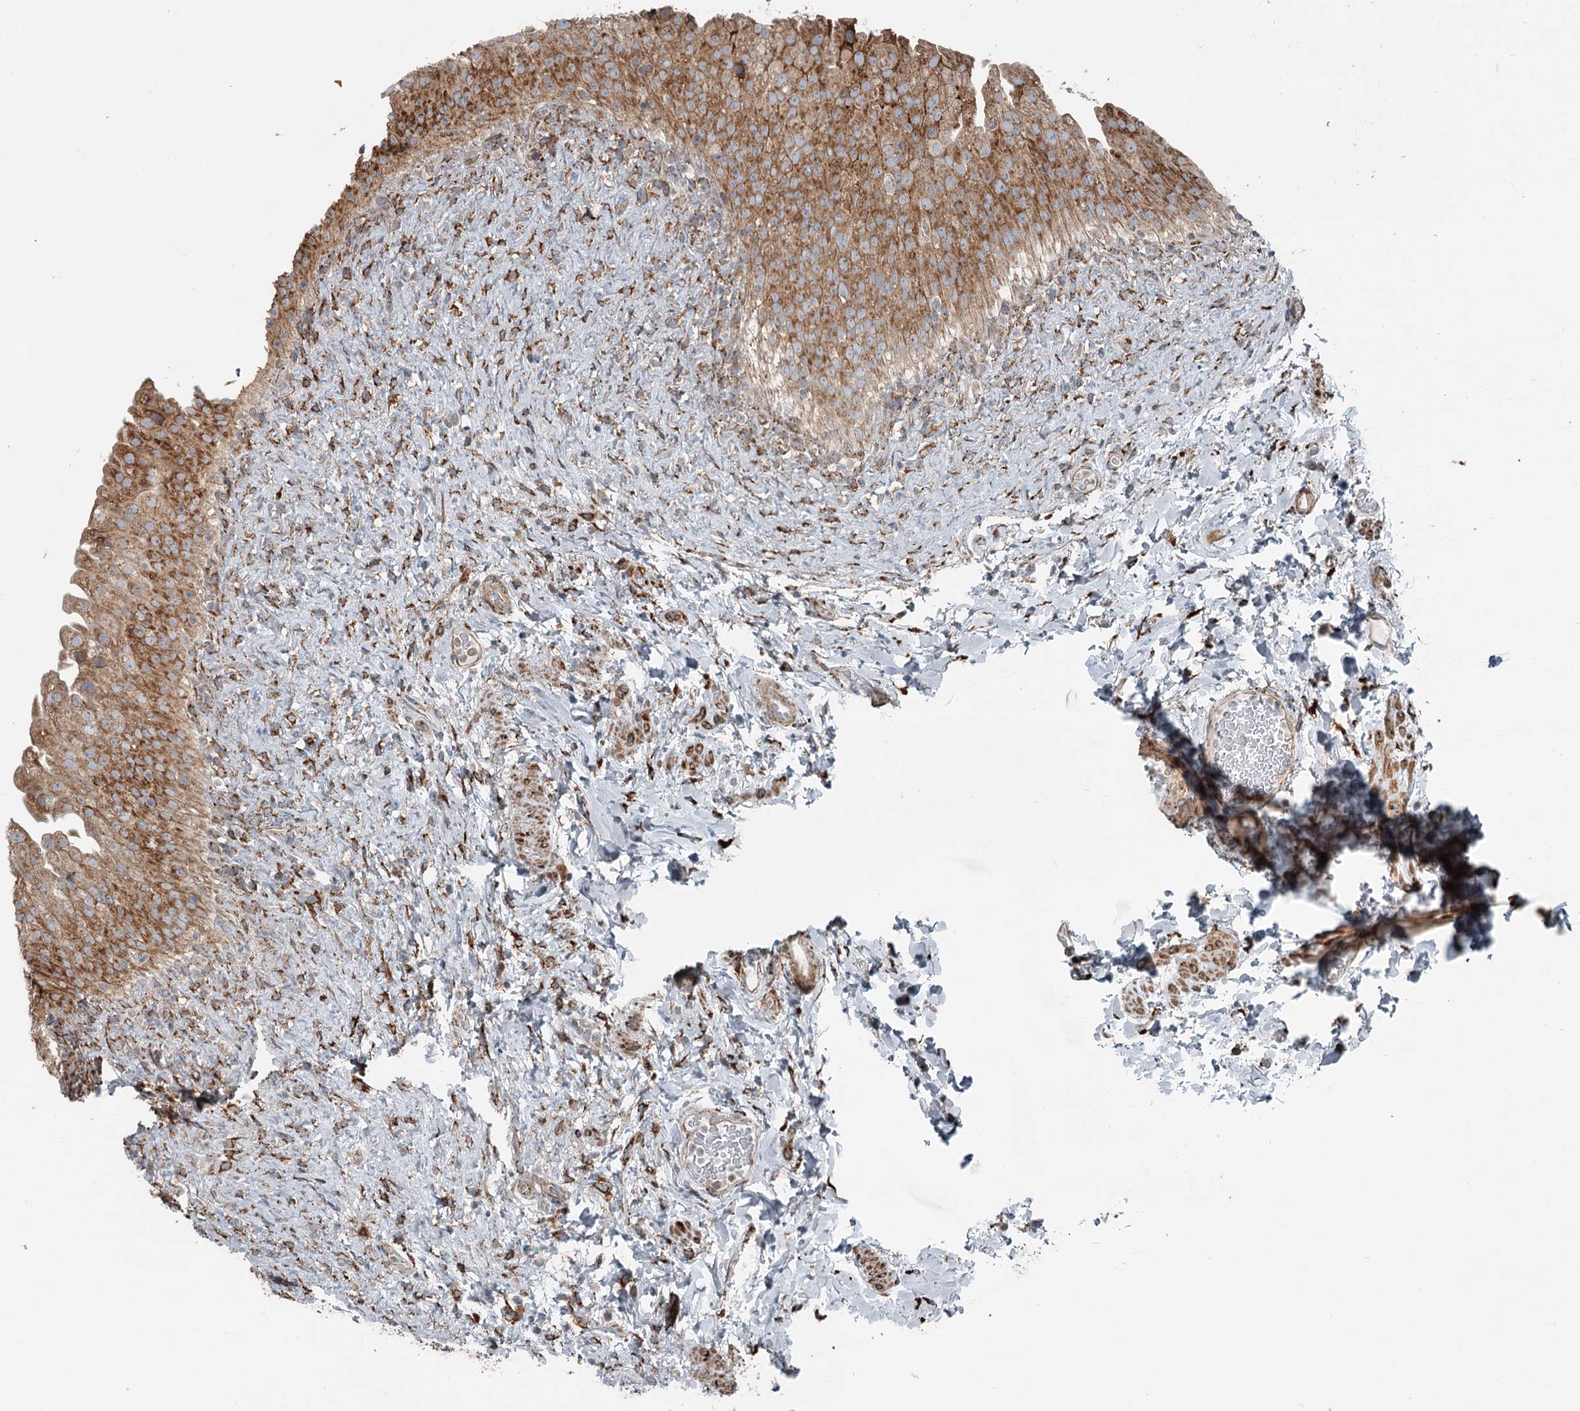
{"staining": {"intensity": "moderate", "quantity": ">75%", "location": "cytoplasmic/membranous"}, "tissue": "urinary bladder", "cell_type": "Urothelial cells", "image_type": "normal", "snomed": [{"axis": "morphology", "description": "Normal tissue, NOS"}, {"axis": "topography", "description": "Urinary bladder"}], "caption": "Benign urinary bladder shows moderate cytoplasmic/membranous positivity in approximately >75% of urothelial cells.", "gene": "RASSF8", "patient": {"sex": "female", "age": 27}}